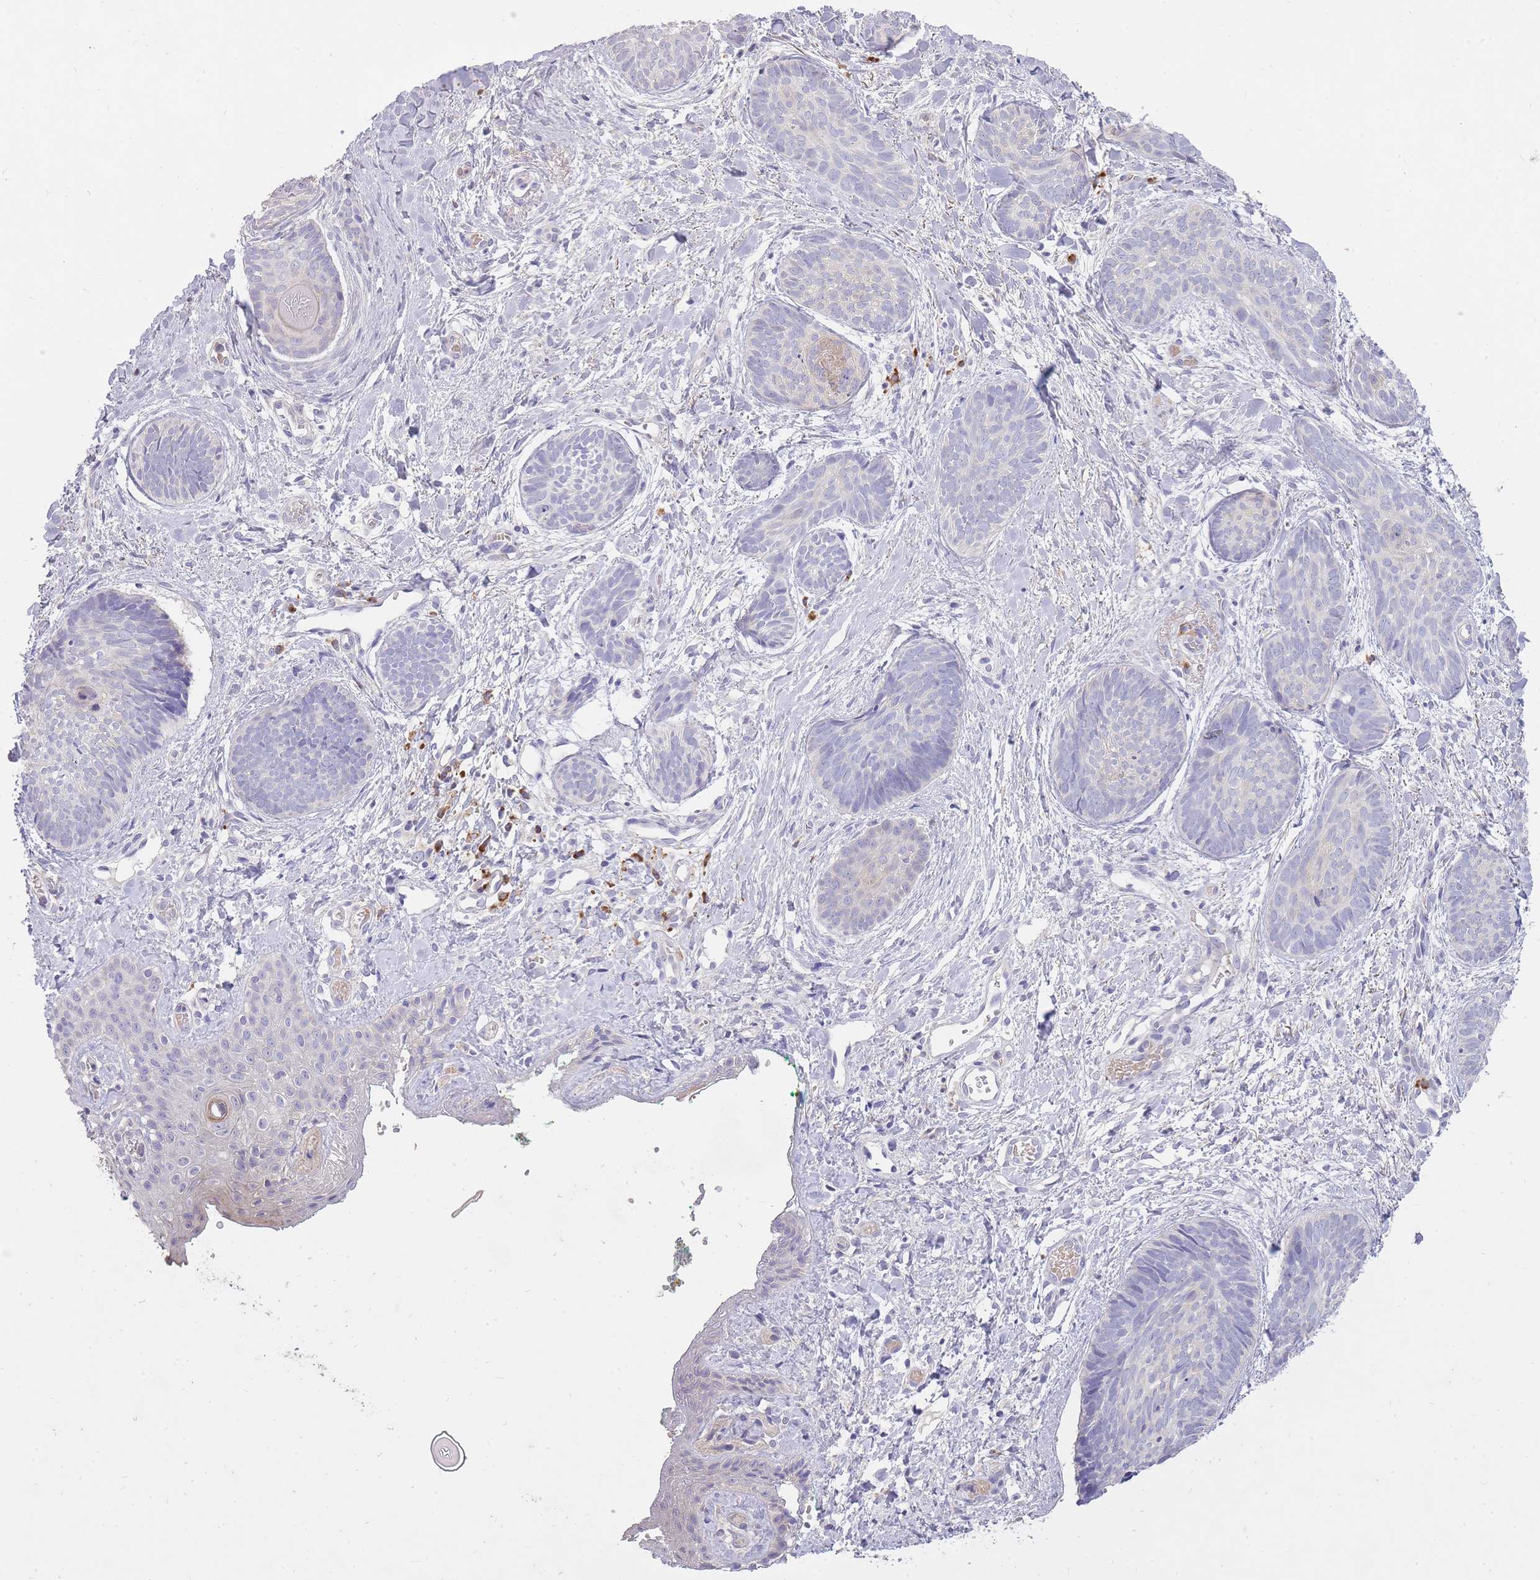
{"staining": {"intensity": "negative", "quantity": "none", "location": "none"}, "tissue": "skin cancer", "cell_type": "Tumor cells", "image_type": "cancer", "snomed": [{"axis": "morphology", "description": "Basal cell carcinoma"}, {"axis": "topography", "description": "Skin"}], "caption": "Tumor cells are negative for protein expression in human basal cell carcinoma (skin).", "gene": "FRG2C", "patient": {"sex": "female", "age": 81}}